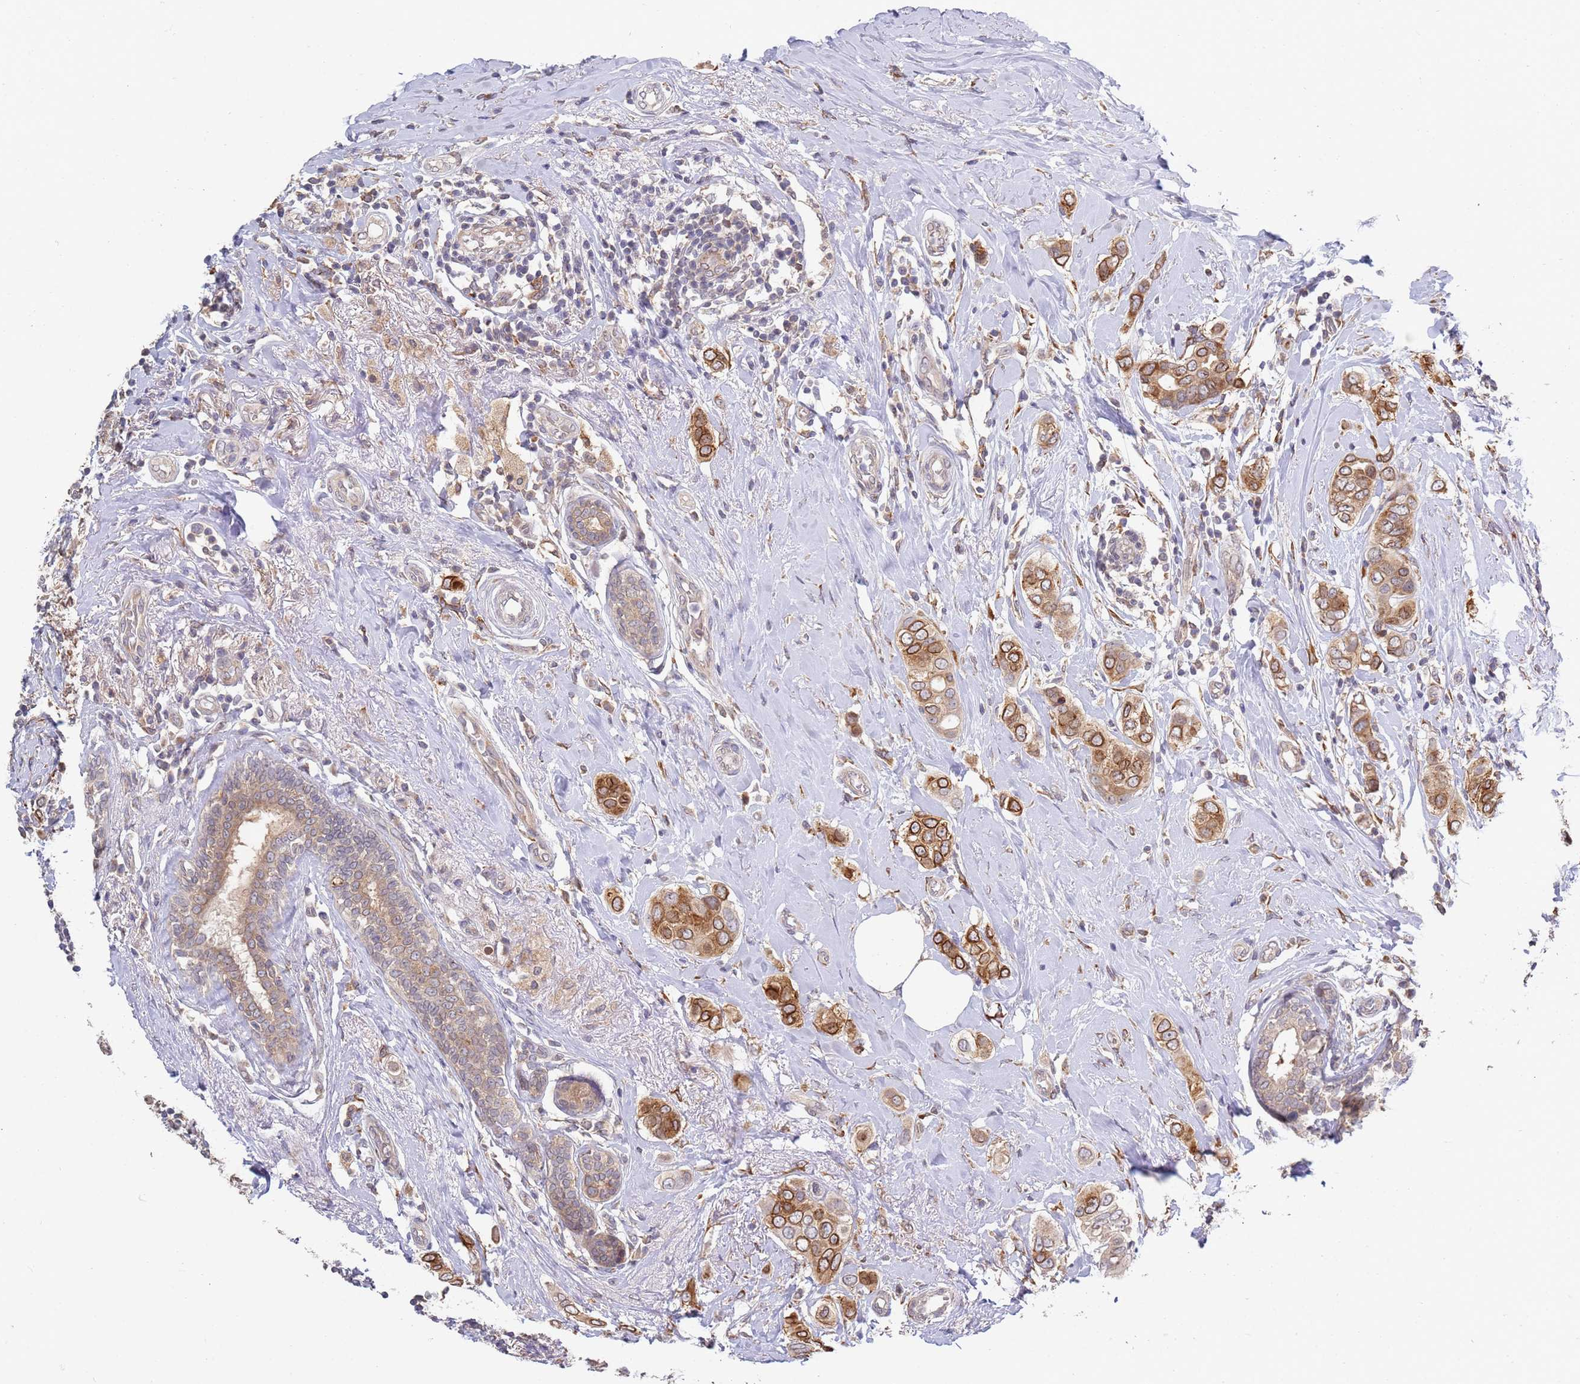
{"staining": {"intensity": "moderate", "quantity": ">75%", "location": "cytoplasmic/membranous"}, "tissue": "breast cancer", "cell_type": "Tumor cells", "image_type": "cancer", "snomed": [{"axis": "morphology", "description": "Lobular carcinoma"}, {"axis": "topography", "description": "Breast"}], "caption": "IHC micrograph of neoplastic tissue: human breast cancer stained using immunohistochemistry shows medium levels of moderate protein expression localized specifically in the cytoplasmic/membranous of tumor cells, appearing as a cytoplasmic/membranous brown color.", "gene": "VRK2", "patient": {"sex": "female", "age": 51}}